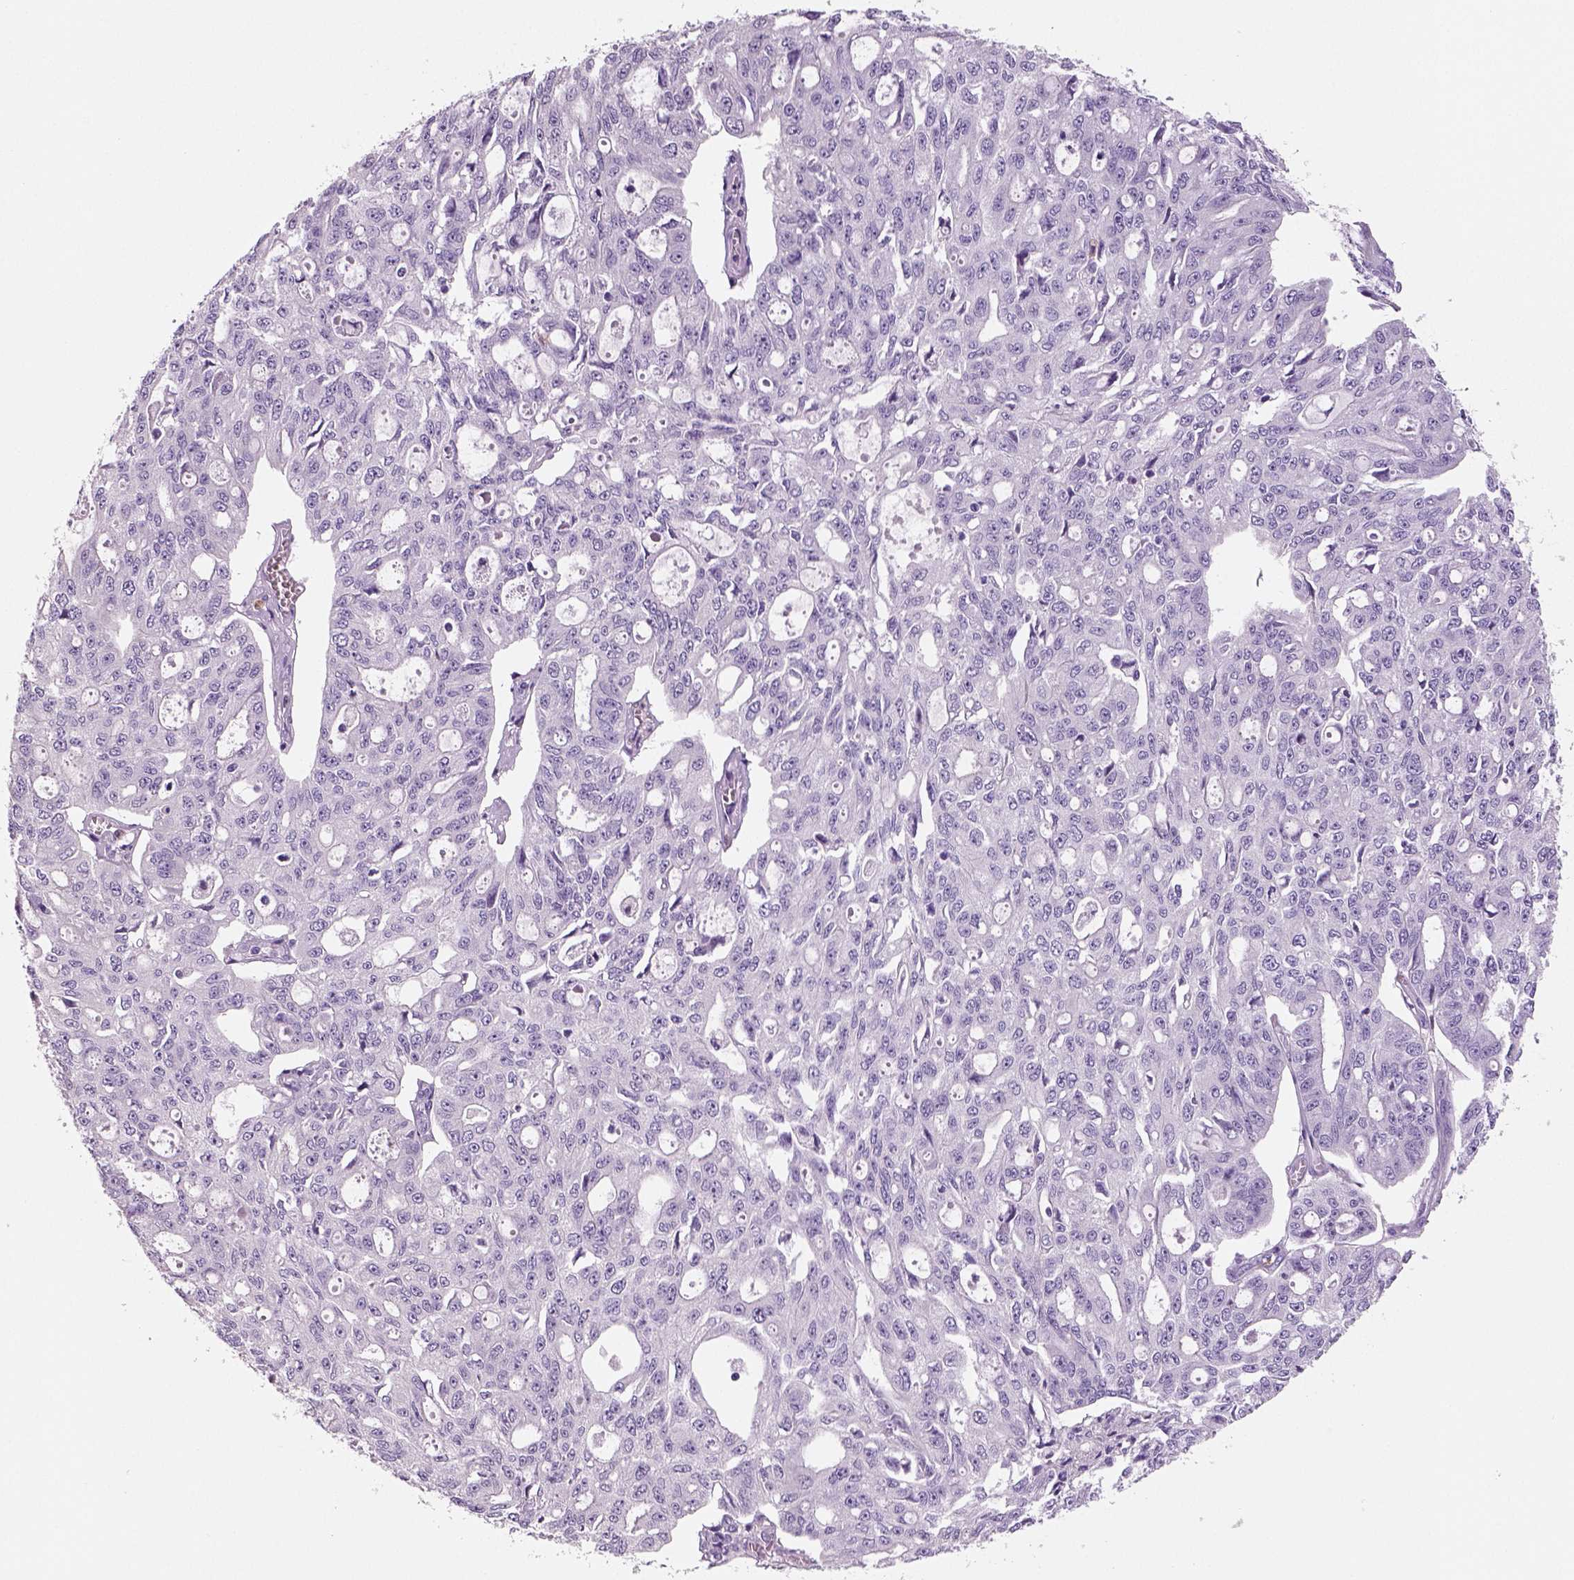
{"staining": {"intensity": "negative", "quantity": "none", "location": "none"}, "tissue": "ovarian cancer", "cell_type": "Tumor cells", "image_type": "cancer", "snomed": [{"axis": "morphology", "description": "Carcinoma, endometroid"}, {"axis": "topography", "description": "Ovary"}], "caption": "This micrograph is of ovarian cancer (endometroid carcinoma) stained with immunohistochemistry to label a protein in brown with the nuclei are counter-stained blue. There is no staining in tumor cells. (DAB (3,3'-diaminobenzidine) immunohistochemistry visualized using brightfield microscopy, high magnification).", "gene": "NECAB2", "patient": {"sex": "female", "age": 65}}